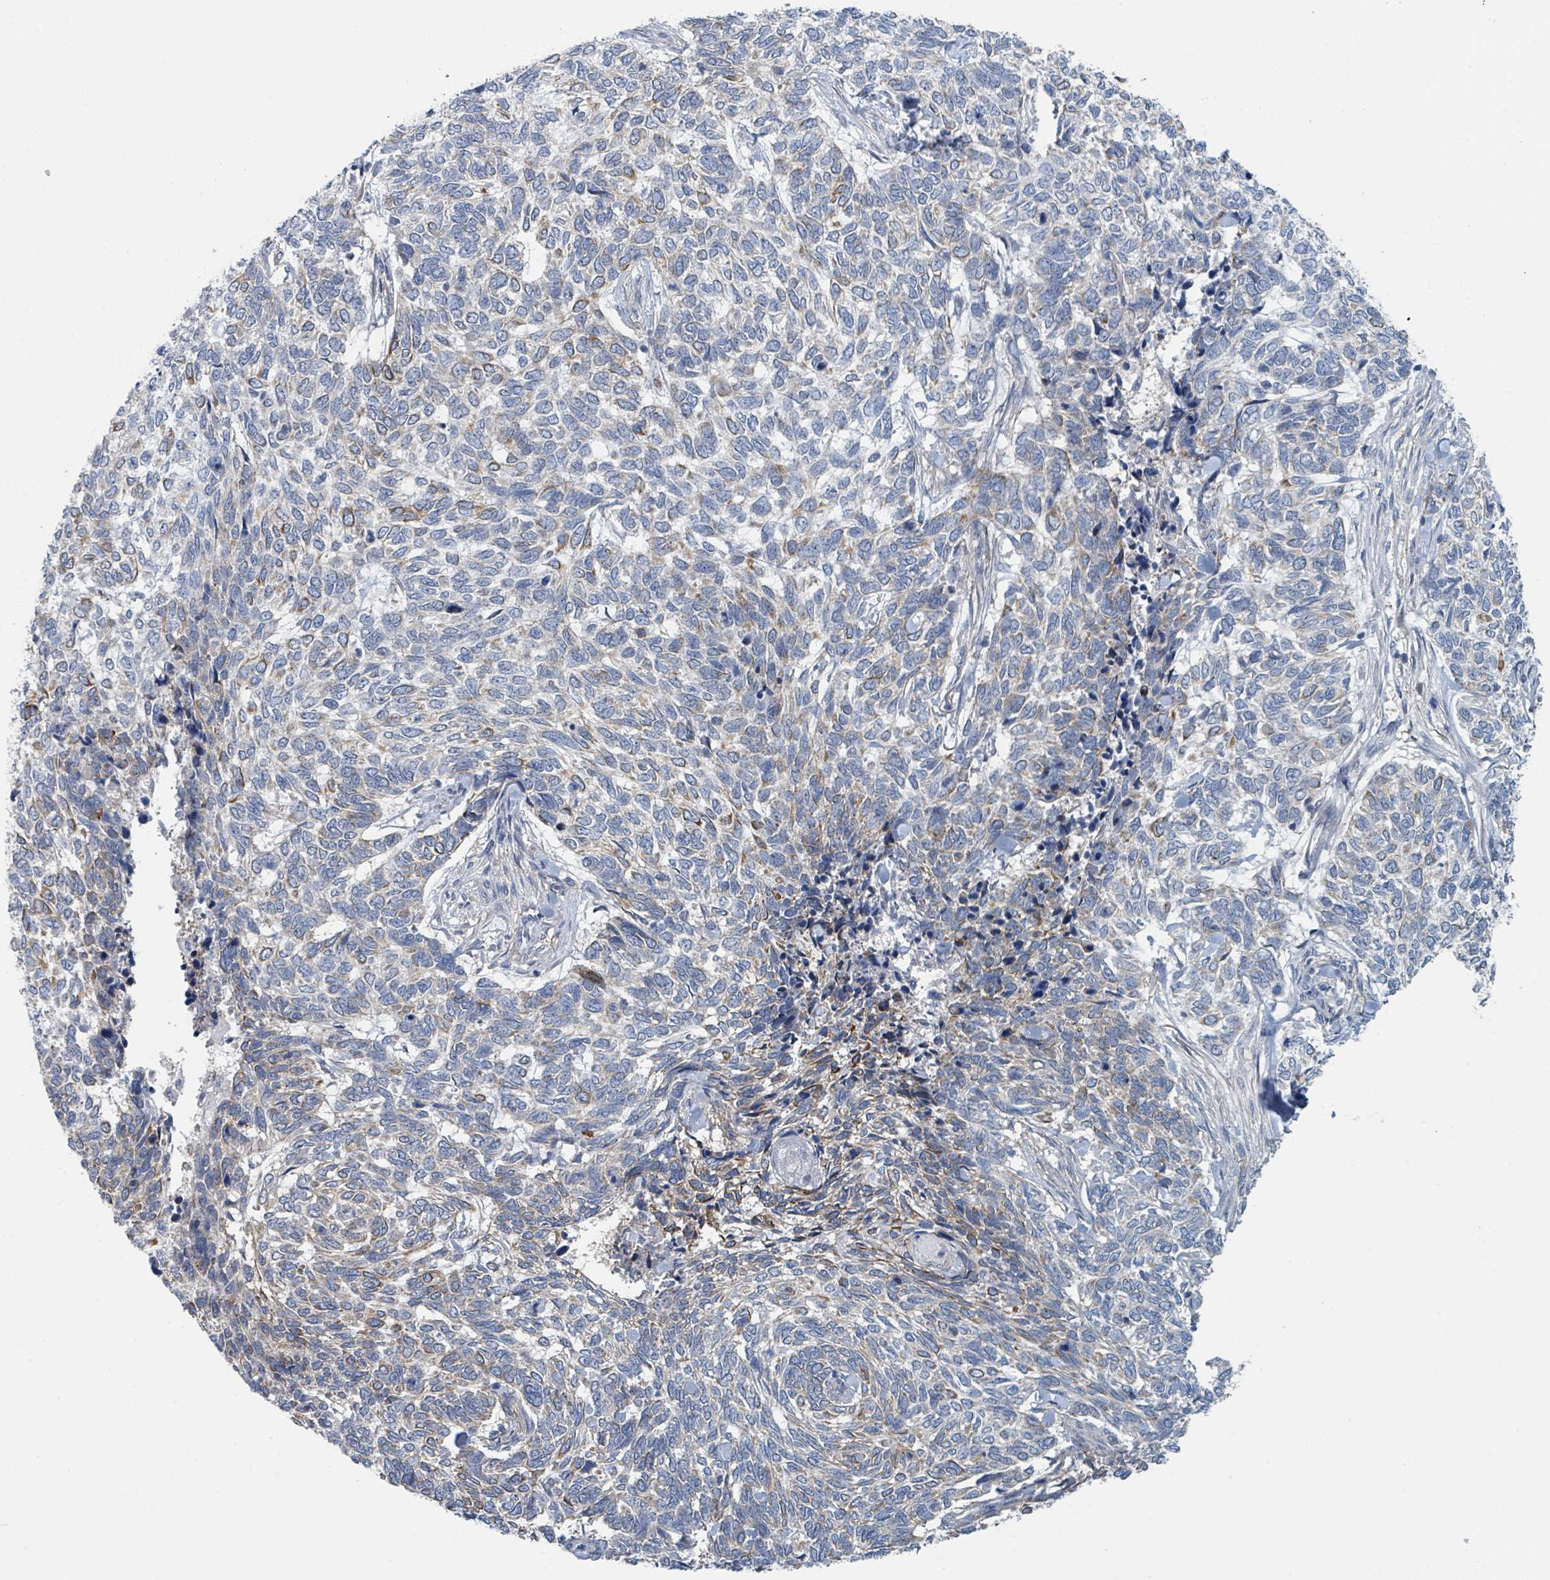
{"staining": {"intensity": "moderate", "quantity": "25%-75%", "location": "cytoplasmic/membranous"}, "tissue": "skin cancer", "cell_type": "Tumor cells", "image_type": "cancer", "snomed": [{"axis": "morphology", "description": "Basal cell carcinoma"}, {"axis": "topography", "description": "Skin"}], "caption": "Tumor cells demonstrate medium levels of moderate cytoplasmic/membranous expression in approximately 25%-75% of cells in human skin cancer.", "gene": "ANKRD55", "patient": {"sex": "female", "age": 65}}